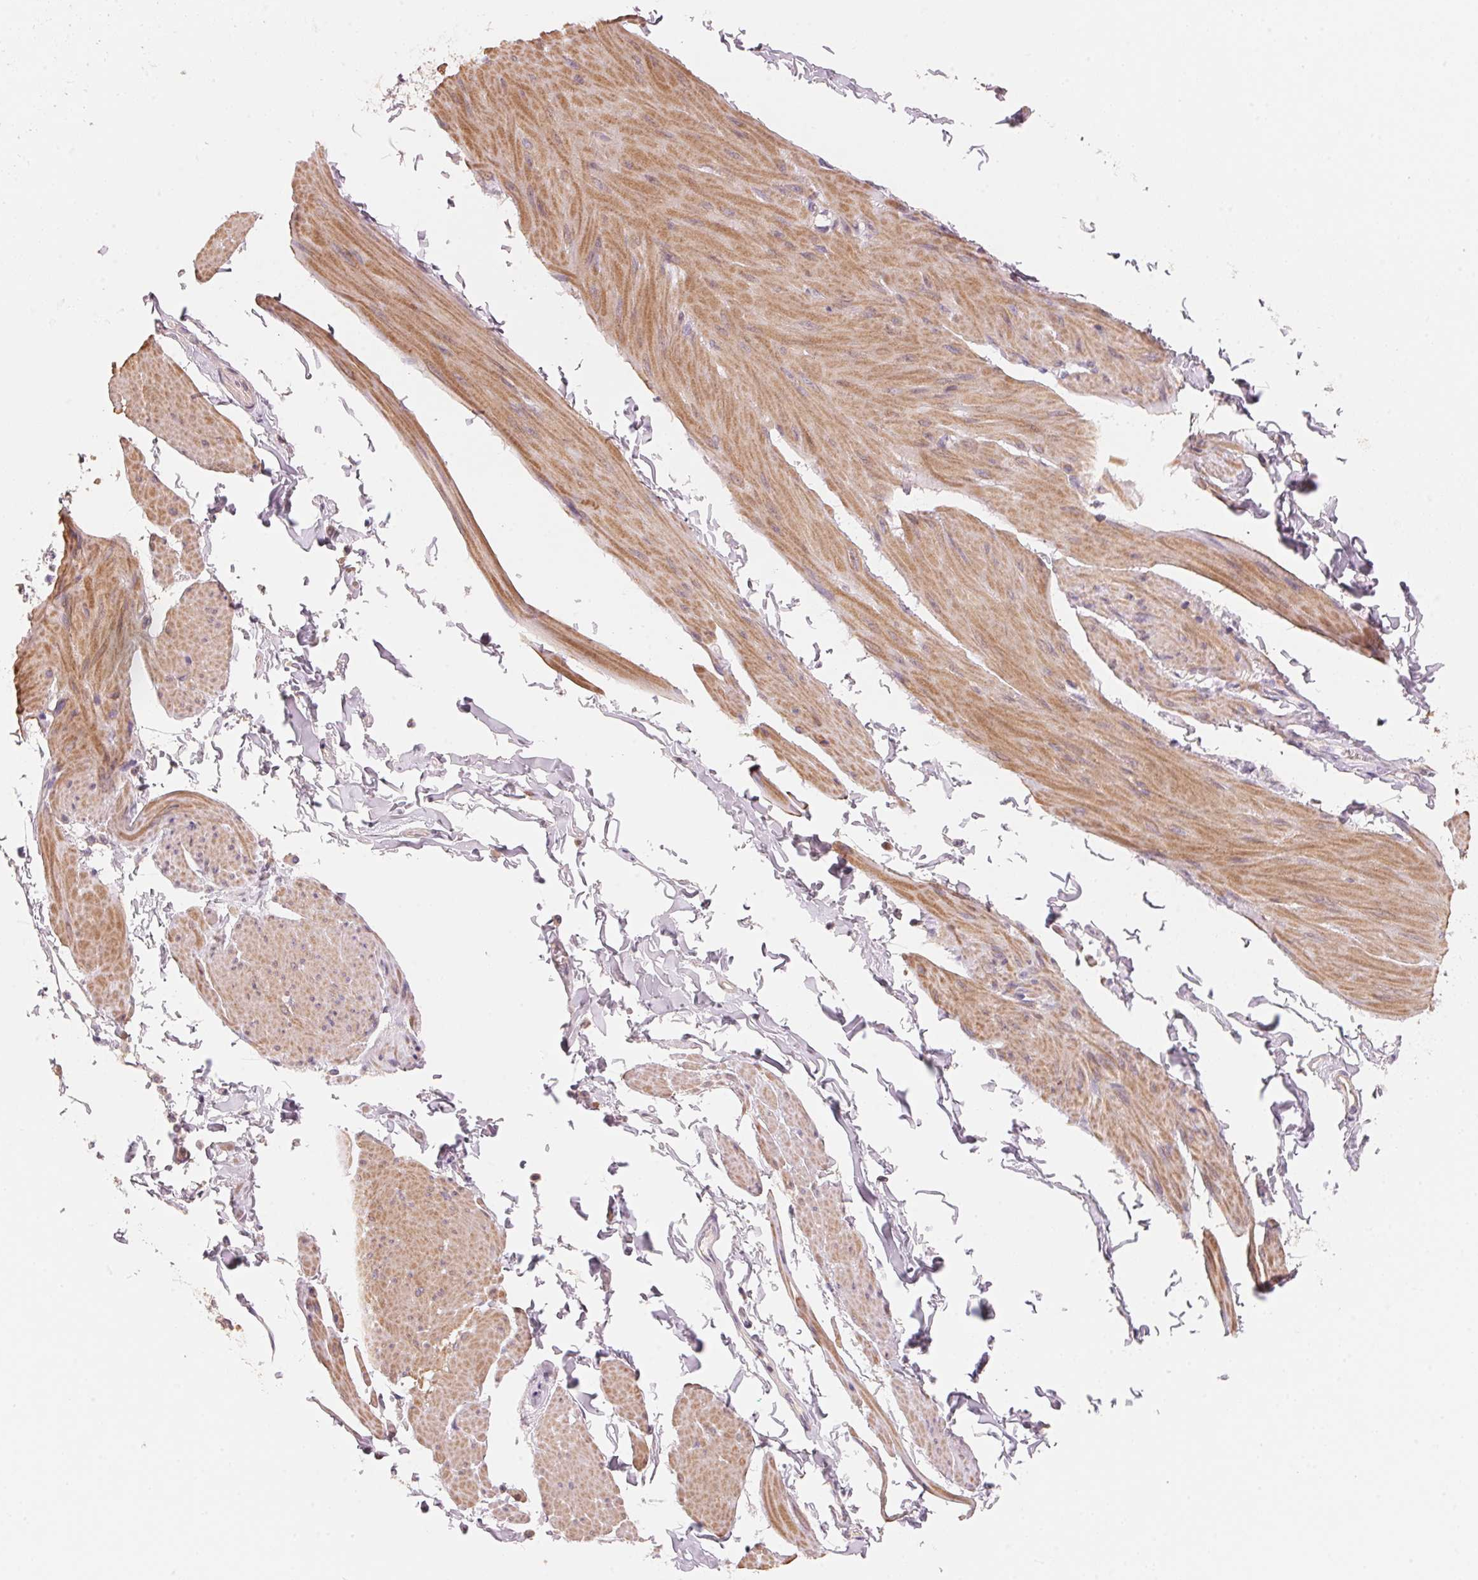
{"staining": {"intensity": "moderate", "quantity": "25%-75%", "location": "cytoplasmic/membranous"}, "tissue": "smooth muscle", "cell_type": "Smooth muscle cells", "image_type": "normal", "snomed": [{"axis": "morphology", "description": "Normal tissue, NOS"}, {"axis": "topography", "description": "Adipose tissue"}, {"axis": "topography", "description": "Smooth muscle"}, {"axis": "topography", "description": "Peripheral nerve tissue"}], "caption": "Immunohistochemical staining of benign smooth muscle shows moderate cytoplasmic/membranous protein staining in approximately 25%-75% of smooth muscle cells. The staining is performed using DAB (3,3'-diaminobenzidine) brown chromogen to label protein expression. The nuclei are counter-stained blue using hematoxylin.", "gene": "TP53AIP1", "patient": {"sex": "male", "age": 83}}